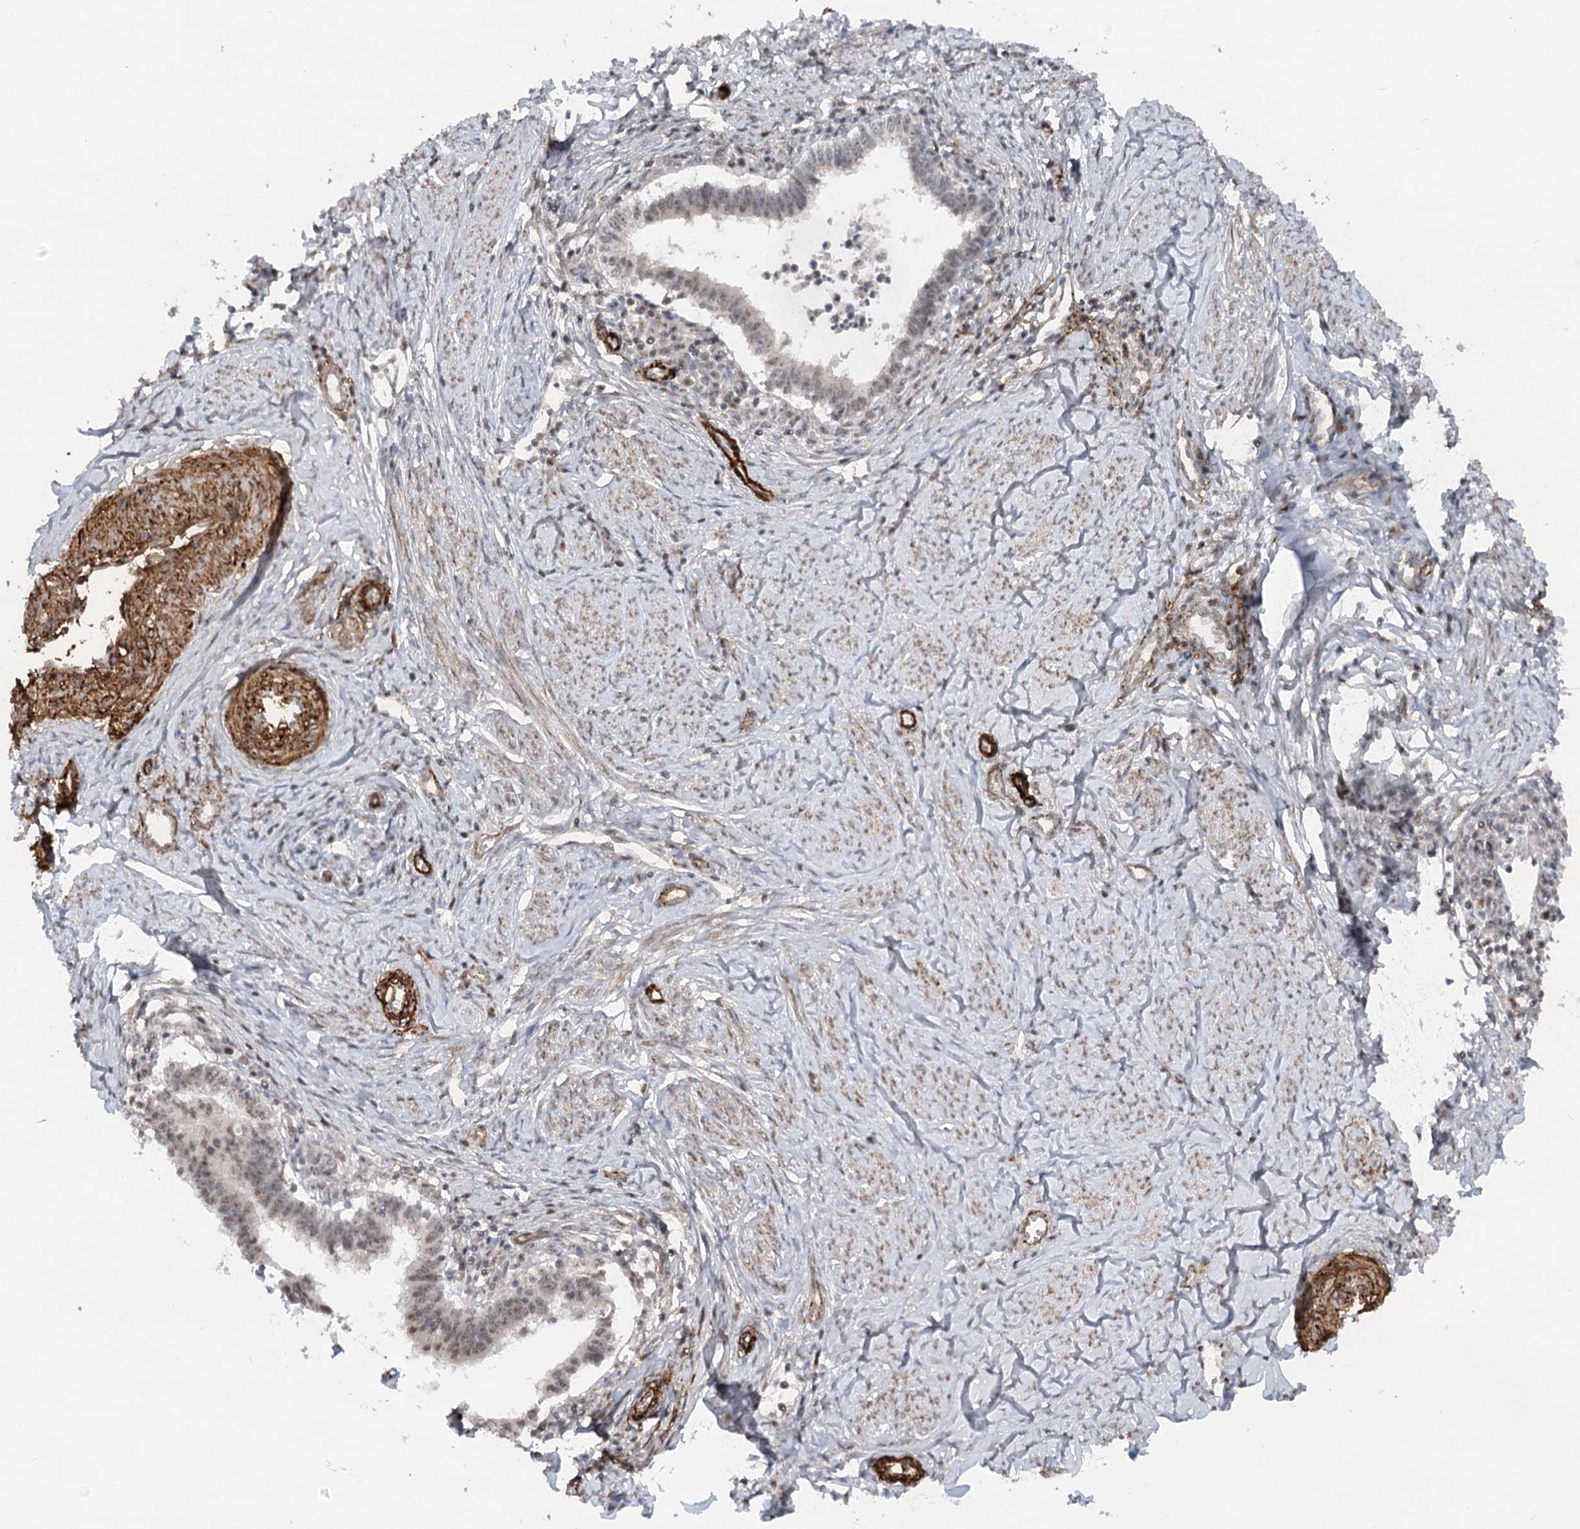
{"staining": {"intensity": "weak", "quantity": ">75%", "location": "nuclear"}, "tissue": "cervical cancer", "cell_type": "Tumor cells", "image_type": "cancer", "snomed": [{"axis": "morphology", "description": "Adenocarcinoma, NOS"}, {"axis": "topography", "description": "Cervix"}], "caption": "An immunohistochemistry image of neoplastic tissue is shown. Protein staining in brown highlights weak nuclear positivity in cervical adenocarcinoma within tumor cells.", "gene": "GNL3L", "patient": {"sex": "female", "age": 36}}